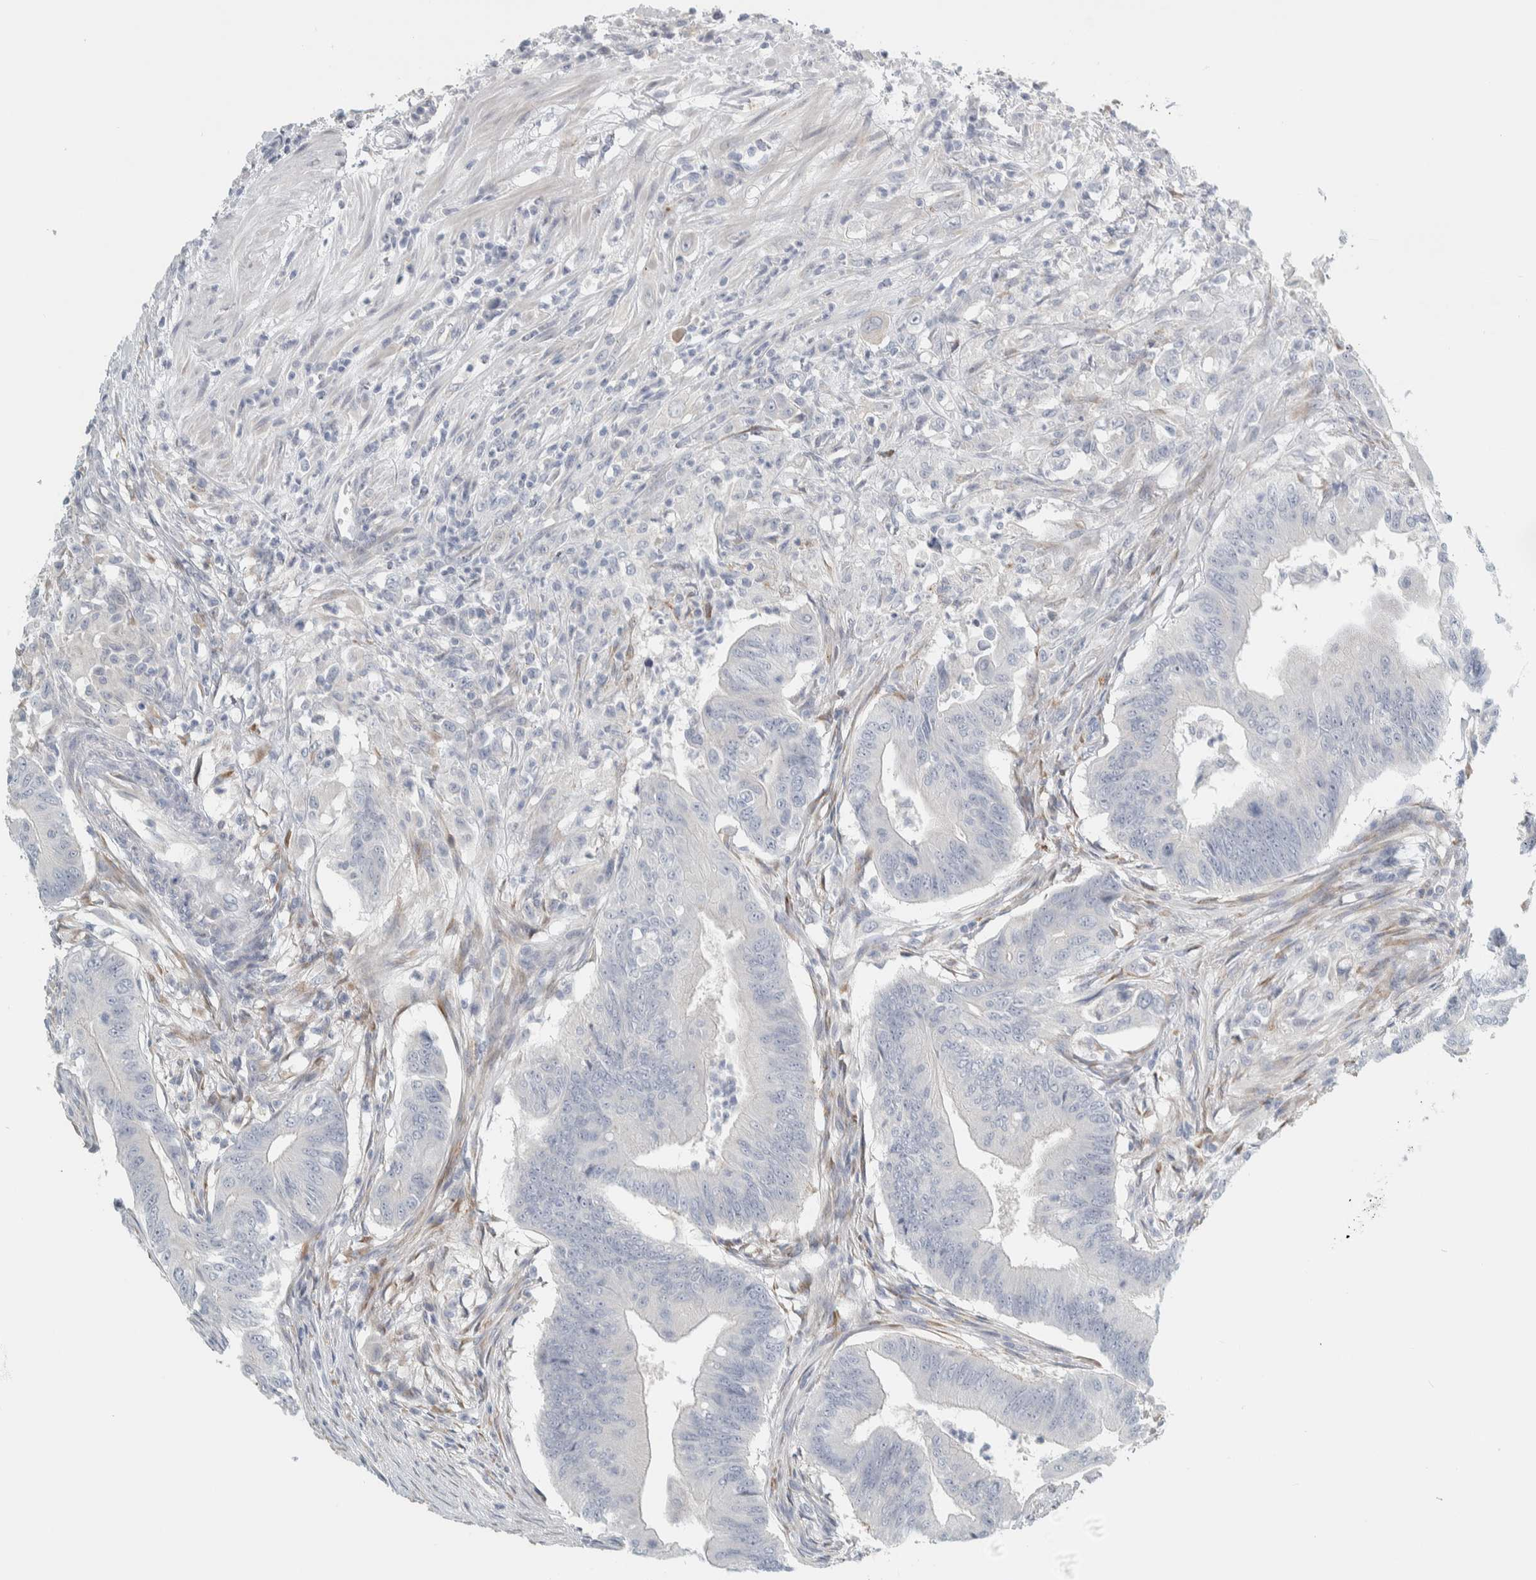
{"staining": {"intensity": "negative", "quantity": "none", "location": "none"}, "tissue": "colorectal cancer", "cell_type": "Tumor cells", "image_type": "cancer", "snomed": [{"axis": "morphology", "description": "Adenoma, NOS"}, {"axis": "morphology", "description": "Adenocarcinoma, NOS"}, {"axis": "topography", "description": "Colon"}], "caption": "Colorectal adenocarcinoma stained for a protein using immunohistochemistry exhibits no staining tumor cells.", "gene": "HGS", "patient": {"sex": "male", "age": 79}}